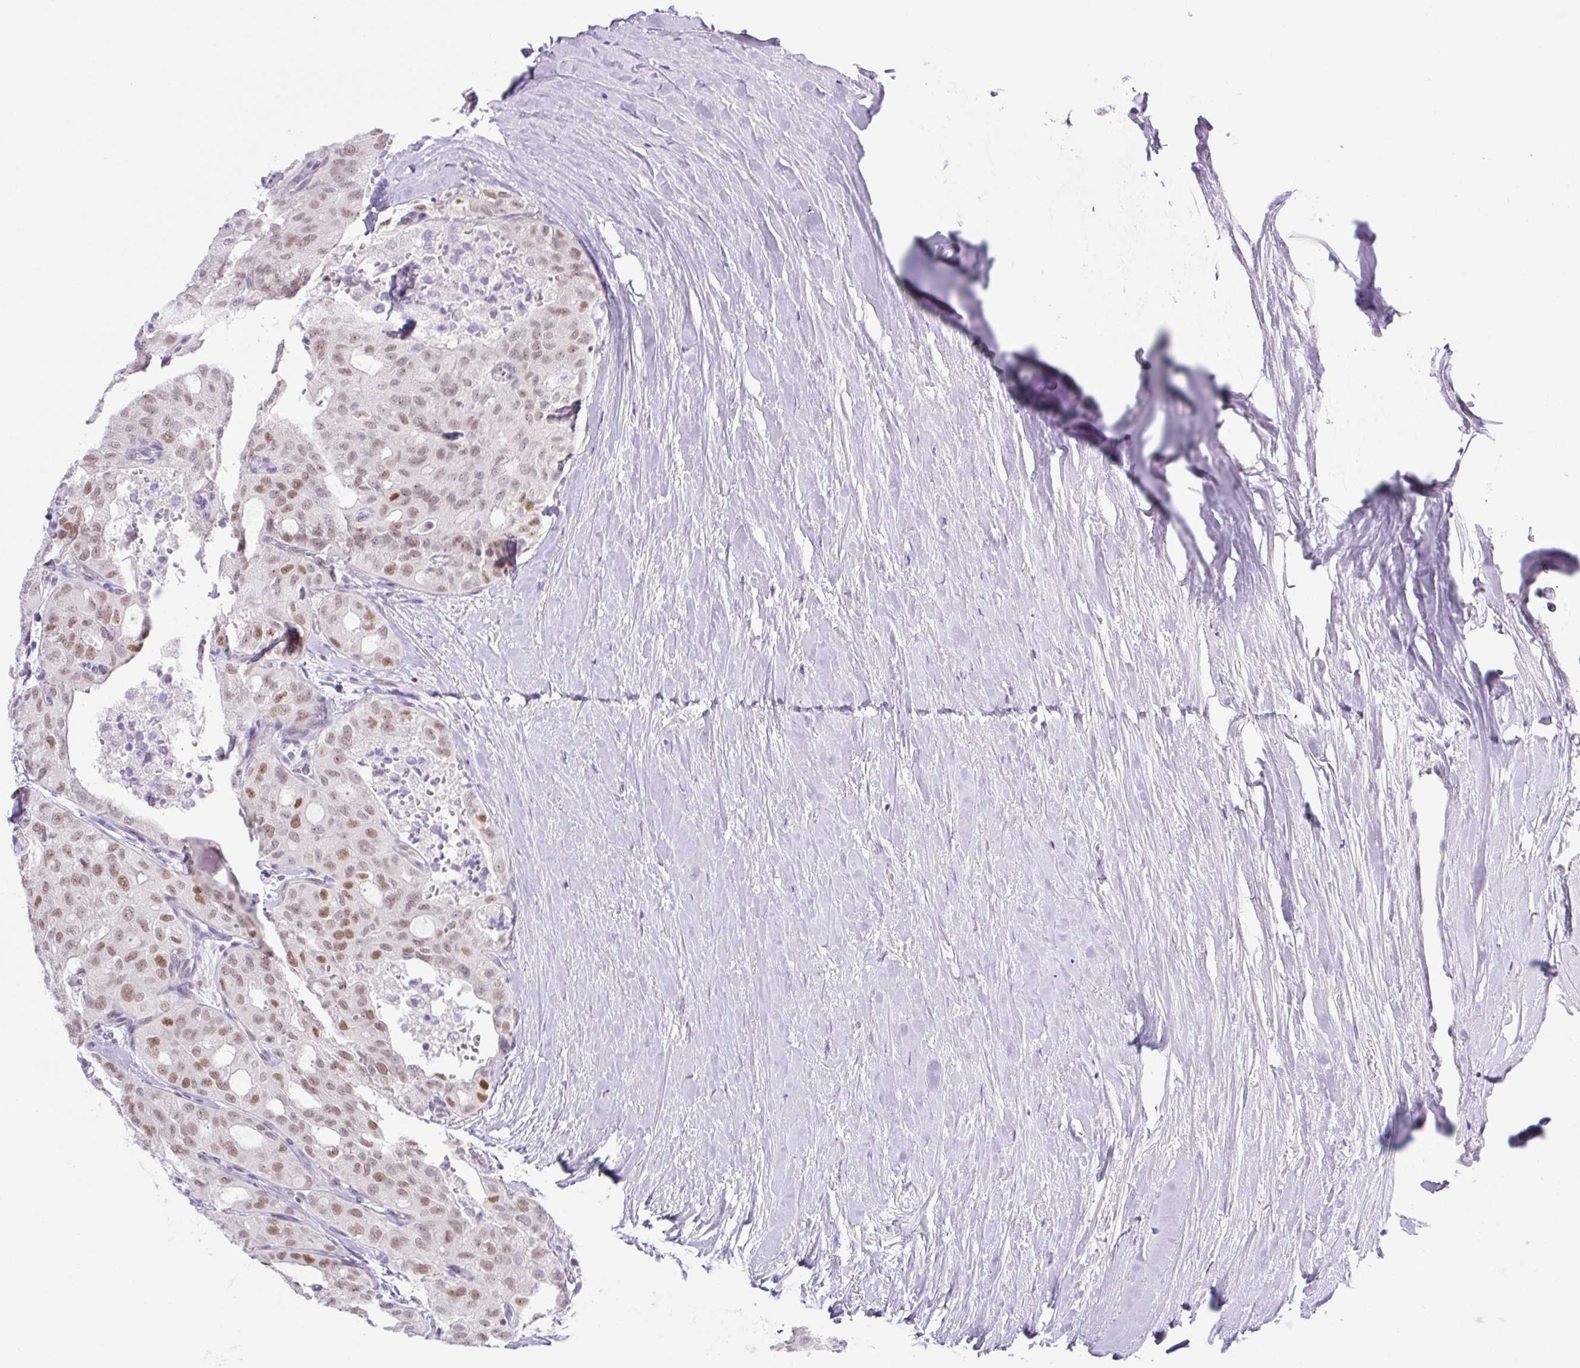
{"staining": {"intensity": "weak", "quantity": ">75%", "location": "nuclear"}, "tissue": "thyroid cancer", "cell_type": "Tumor cells", "image_type": "cancer", "snomed": [{"axis": "morphology", "description": "Follicular adenoma carcinoma, NOS"}, {"axis": "topography", "description": "Thyroid gland"}], "caption": "Immunohistochemistry (IHC) image of neoplastic tissue: thyroid follicular adenoma carcinoma stained using immunohistochemistry (IHC) exhibits low levels of weak protein expression localized specifically in the nuclear of tumor cells, appearing as a nuclear brown color.", "gene": "TLE3", "patient": {"sex": "male", "age": 75}}